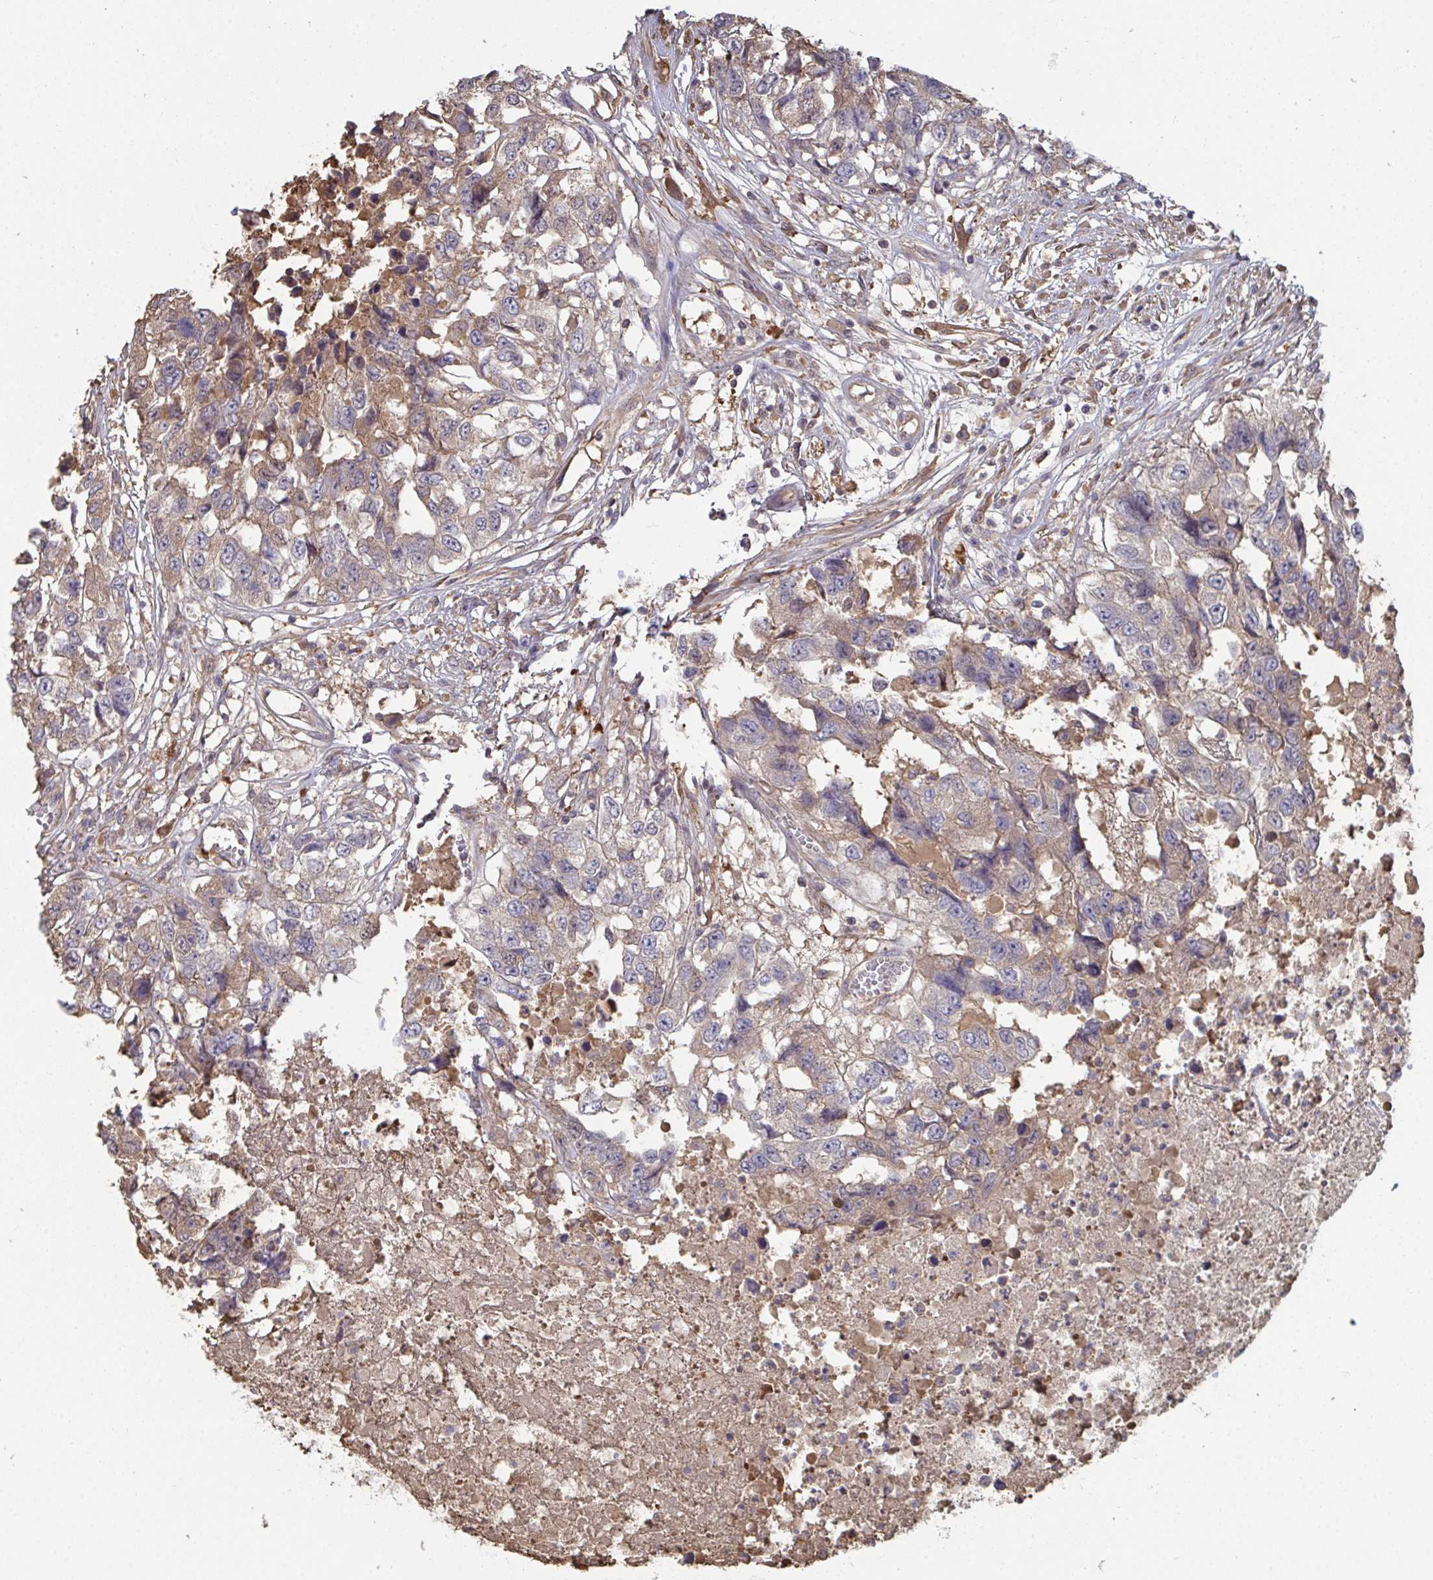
{"staining": {"intensity": "moderate", "quantity": "25%-75%", "location": "cytoplasmic/membranous,nuclear"}, "tissue": "testis cancer", "cell_type": "Tumor cells", "image_type": "cancer", "snomed": [{"axis": "morphology", "description": "Carcinoma, Embryonal, NOS"}, {"axis": "topography", "description": "Testis"}], "caption": "Protein staining of testis cancer tissue displays moderate cytoplasmic/membranous and nuclear staining in about 25%-75% of tumor cells. Using DAB (brown) and hematoxylin (blue) stains, captured at high magnification using brightfield microscopy.", "gene": "TTC9C", "patient": {"sex": "male", "age": 83}}